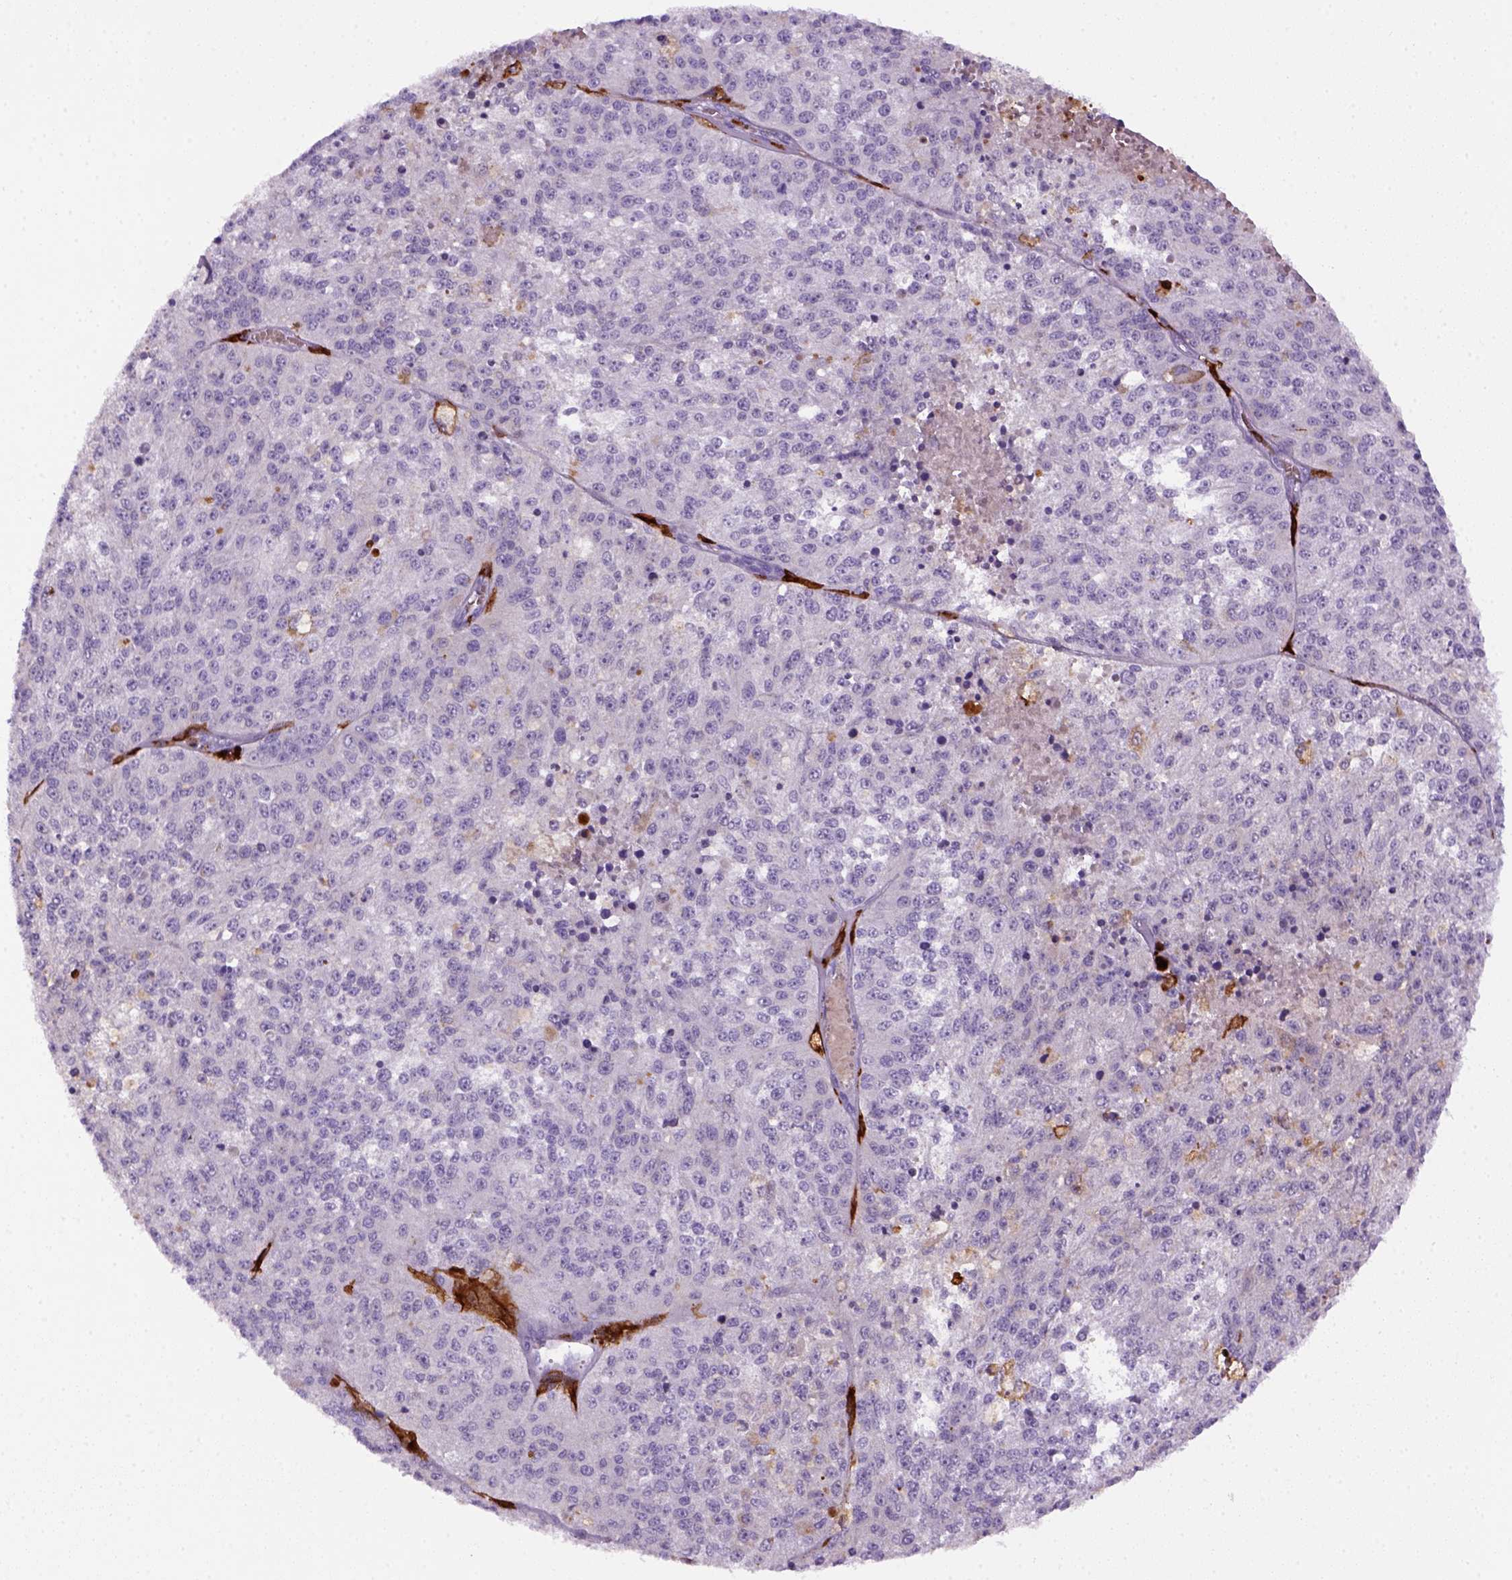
{"staining": {"intensity": "negative", "quantity": "none", "location": "none"}, "tissue": "melanoma", "cell_type": "Tumor cells", "image_type": "cancer", "snomed": [{"axis": "morphology", "description": "Malignant melanoma, Metastatic site"}, {"axis": "topography", "description": "Lymph node"}], "caption": "Tumor cells are negative for brown protein staining in melanoma.", "gene": "CD14", "patient": {"sex": "female", "age": 64}}